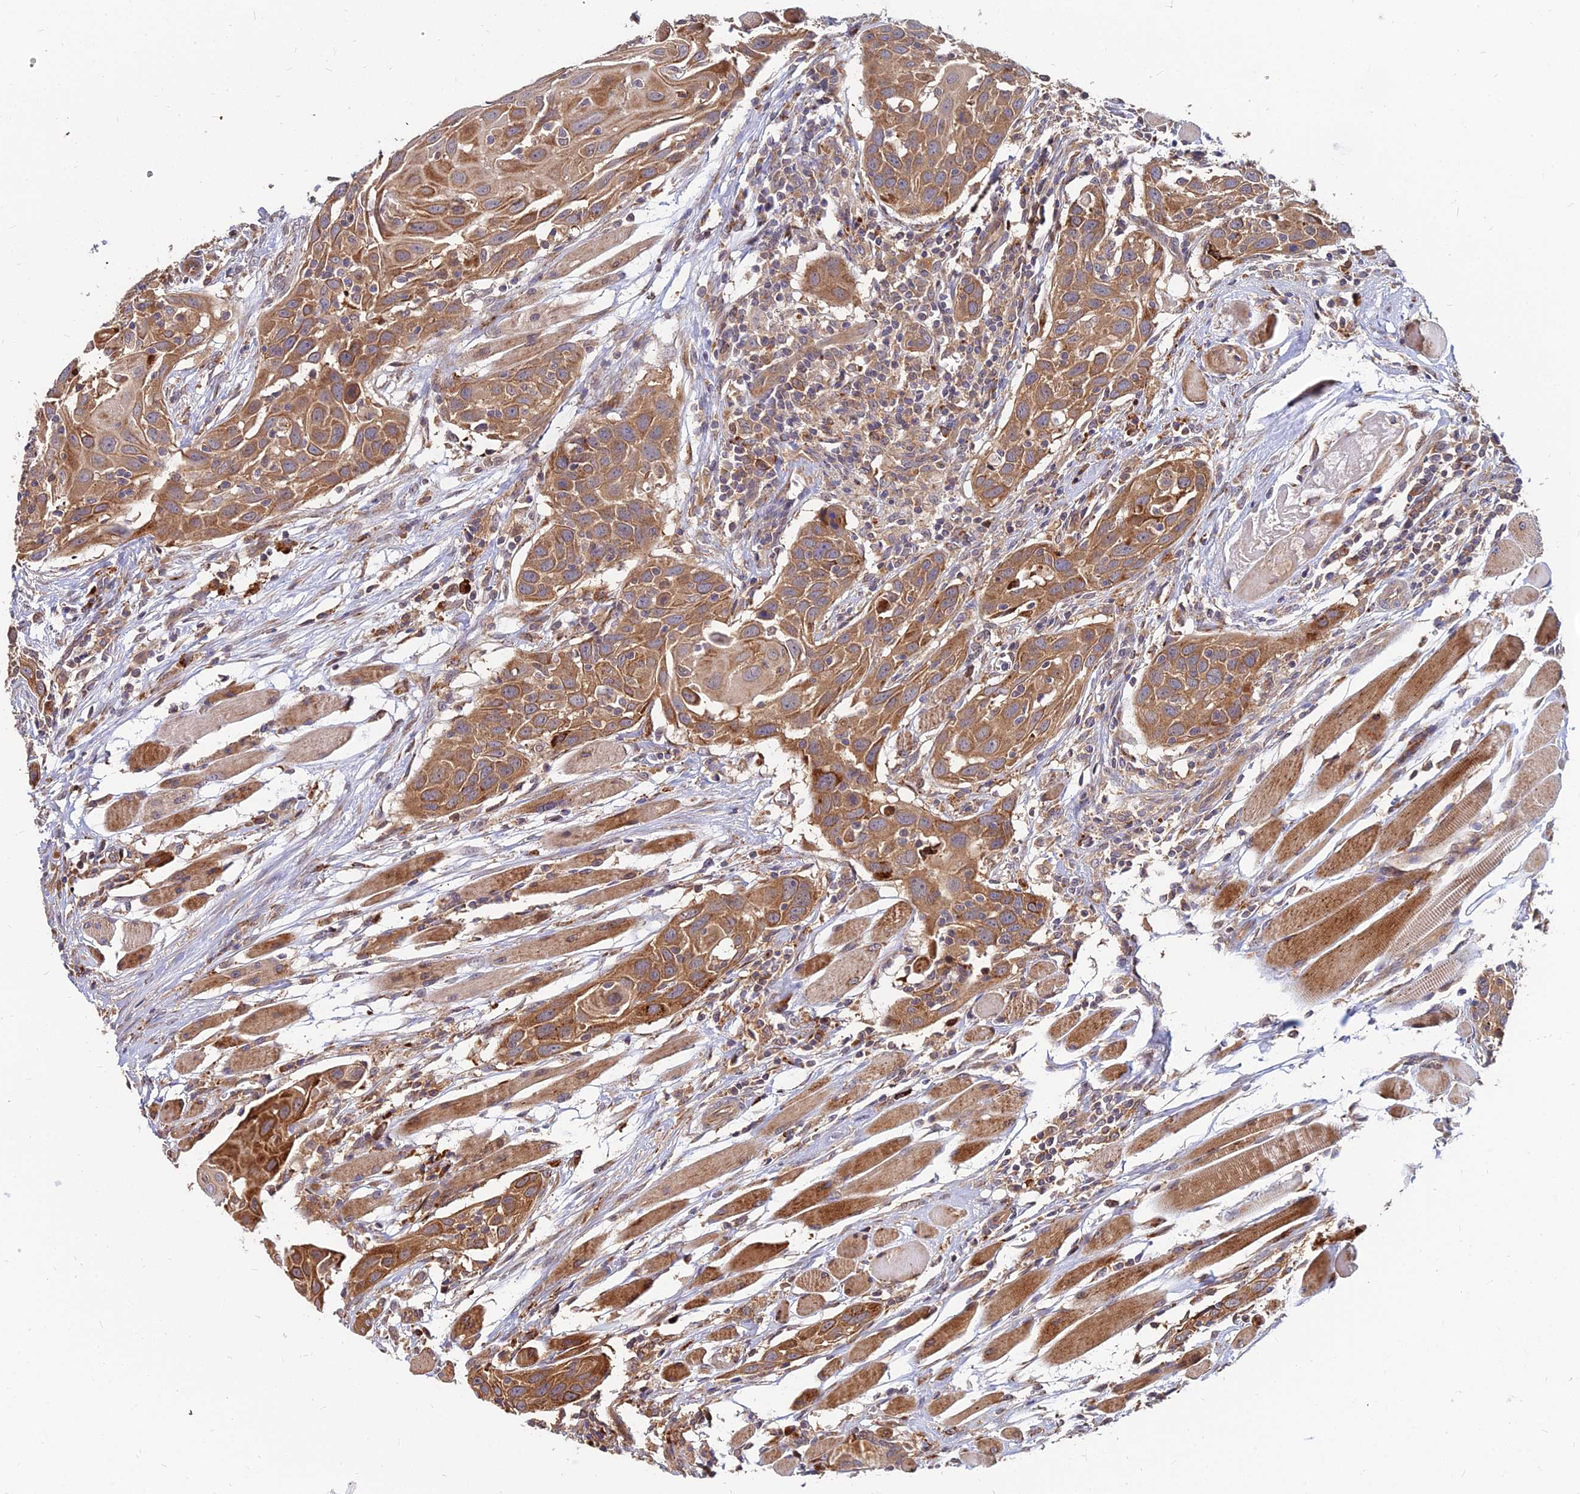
{"staining": {"intensity": "moderate", "quantity": ">75%", "location": "cytoplasmic/membranous"}, "tissue": "head and neck cancer", "cell_type": "Tumor cells", "image_type": "cancer", "snomed": [{"axis": "morphology", "description": "Squamous cell carcinoma, NOS"}, {"axis": "topography", "description": "Oral tissue"}, {"axis": "topography", "description": "Head-Neck"}], "caption": "An immunohistochemistry (IHC) histopathology image of tumor tissue is shown. Protein staining in brown shows moderate cytoplasmic/membranous positivity in squamous cell carcinoma (head and neck) within tumor cells. (DAB IHC, brown staining for protein, blue staining for nuclei).", "gene": "CCT6B", "patient": {"sex": "female", "age": 50}}